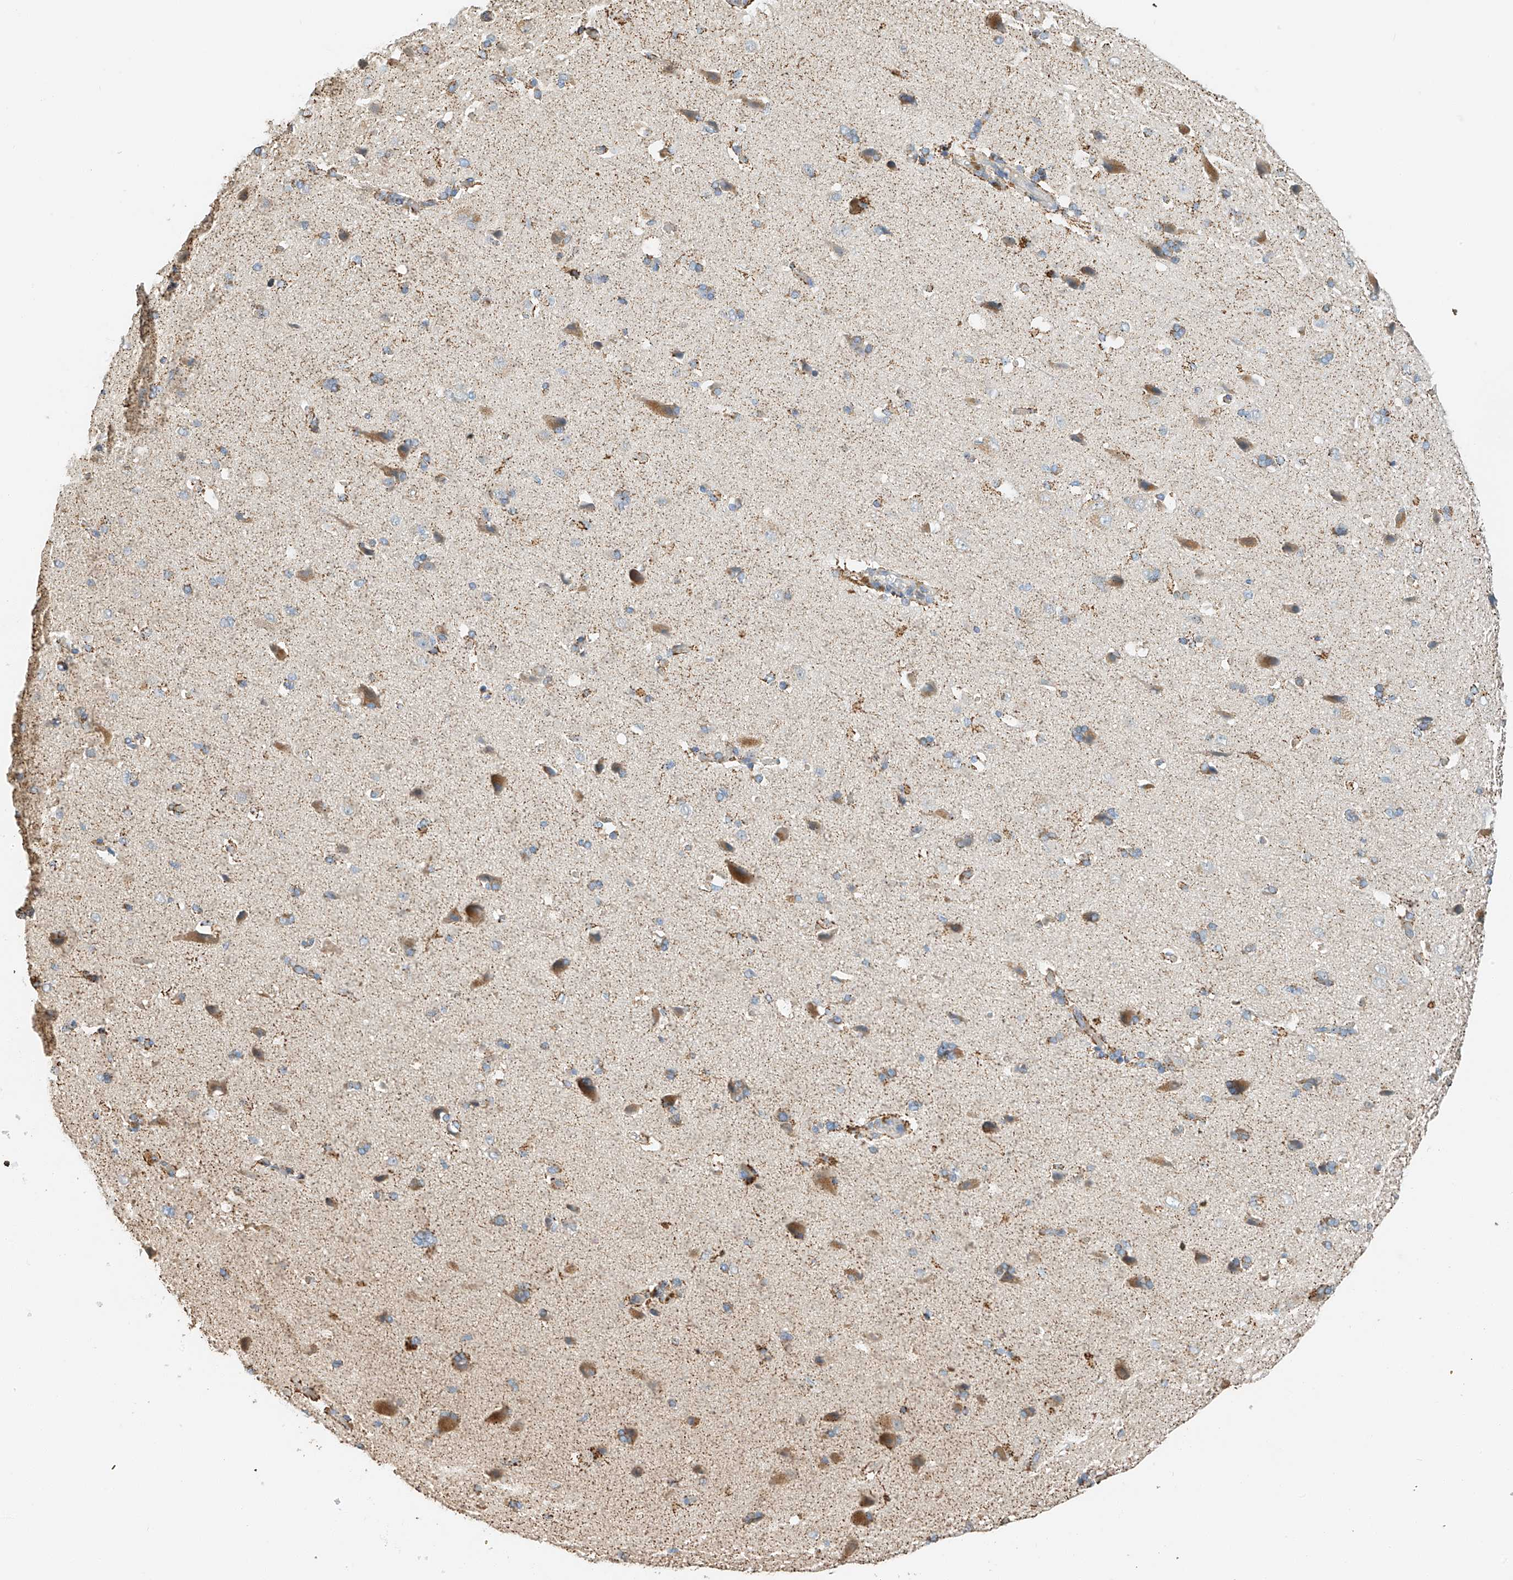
{"staining": {"intensity": "moderate", "quantity": "25%-75%", "location": "cytoplasmic/membranous"}, "tissue": "cerebral cortex", "cell_type": "Endothelial cells", "image_type": "normal", "snomed": [{"axis": "morphology", "description": "Normal tissue, NOS"}, {"axis": "topography", "description": "Cerebral cortex"}], "caption": "IHC histopathology image of unremarkable cerebral cortex: human cerebral cortex stained using IHC demonstrates medium levels of moderate protein expression localized specifically in the cytoplasmic/membranous of endothelial cells, appearing as a cytoplasmic/membranous brown color.", "gene": "YIPF7", "patient": {"sex": "male", "age": 62}}